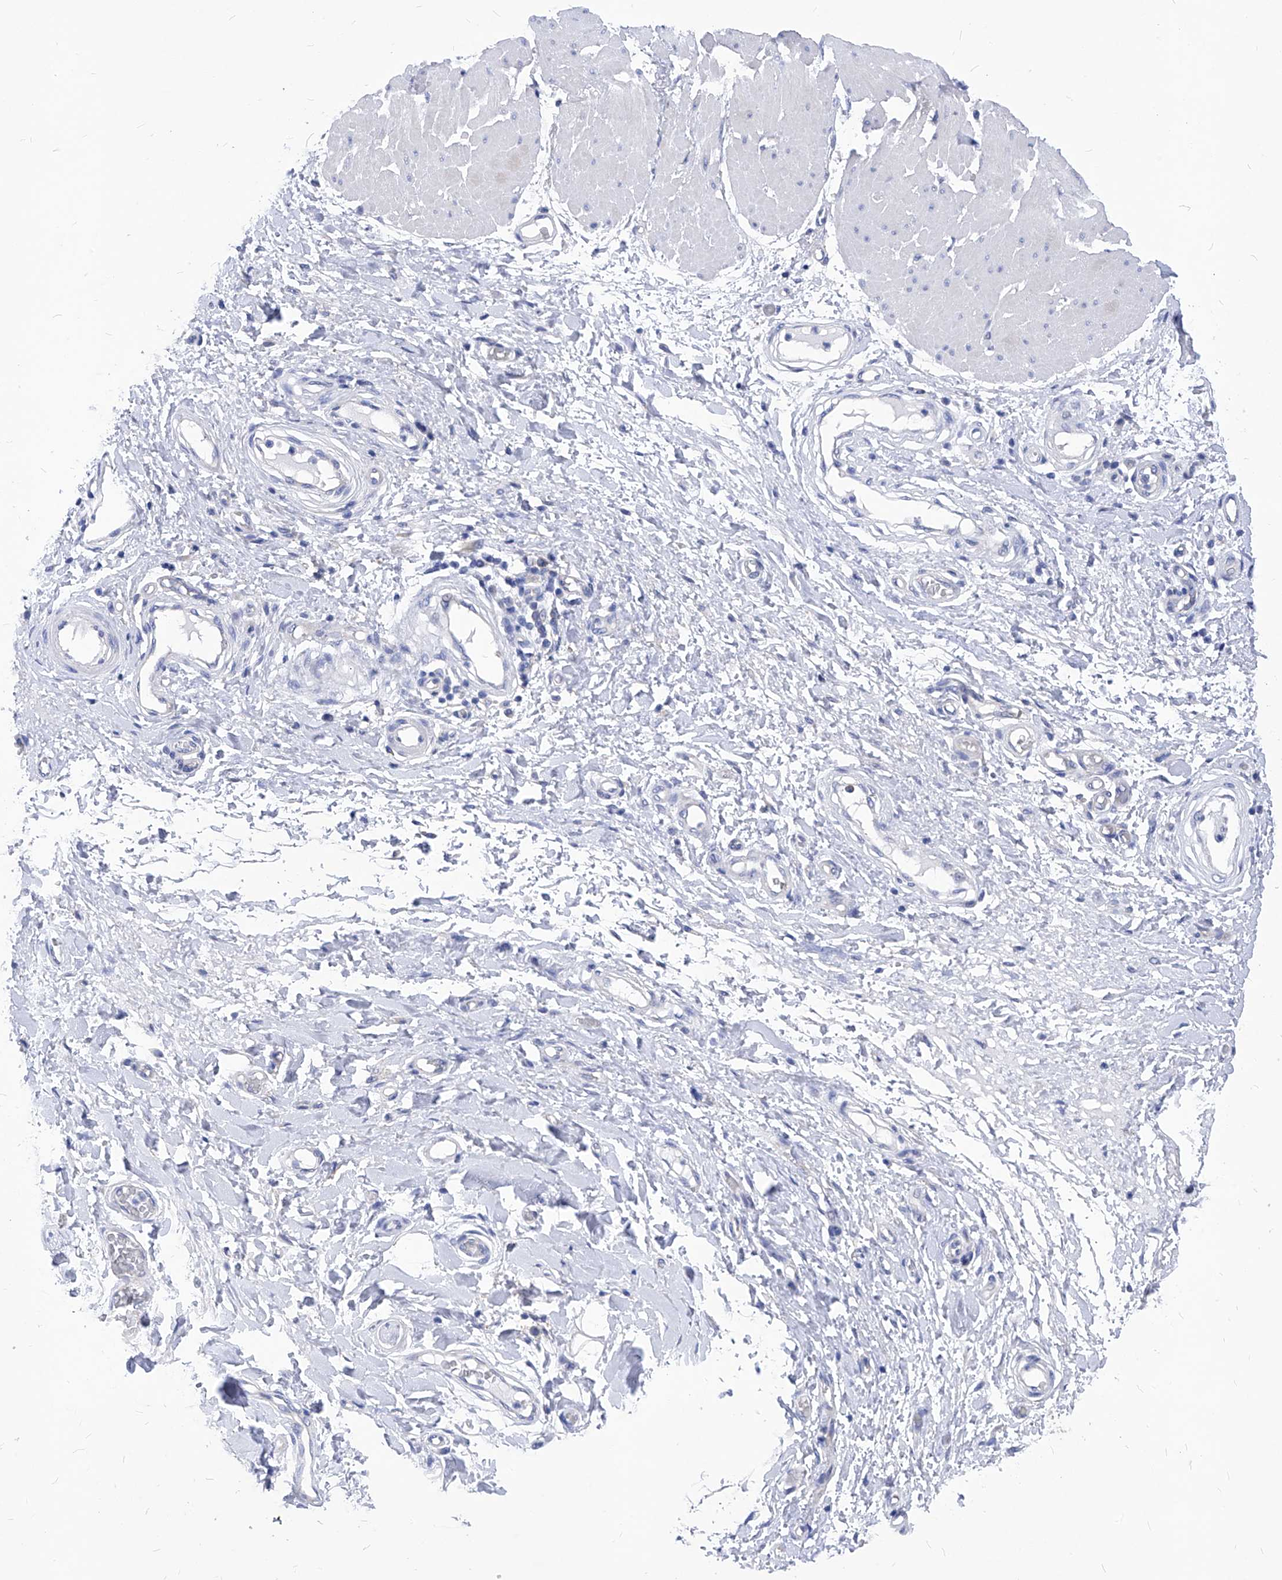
{"staining": {"intensity": "negative", "quantity": "none", "location": "none"}, "tissue": "adipose tissue", "cell_type": "Adipocytes", "image_type": "normal", "snomed": [{"axis": "morphology", "description": "Normal tissue, NOS"}, {"axis": "morphology", "description": "Adenocarcinoma, NOS"}, {"axis": "topography", "description": "Esophagus"}, {"axis": "topography", "description": "Stomach, upper"}, {"axis": "topography", "description": "Peripheral nerve tissue"}], "caption": "High power microscopy image of an immunohistochemistry micrograph of unremarkable adipose tissue, revealing no significant staining in adipocytes.", "gene": "XPNPEP1", "patient": {"sex": "male", "age": 62}}